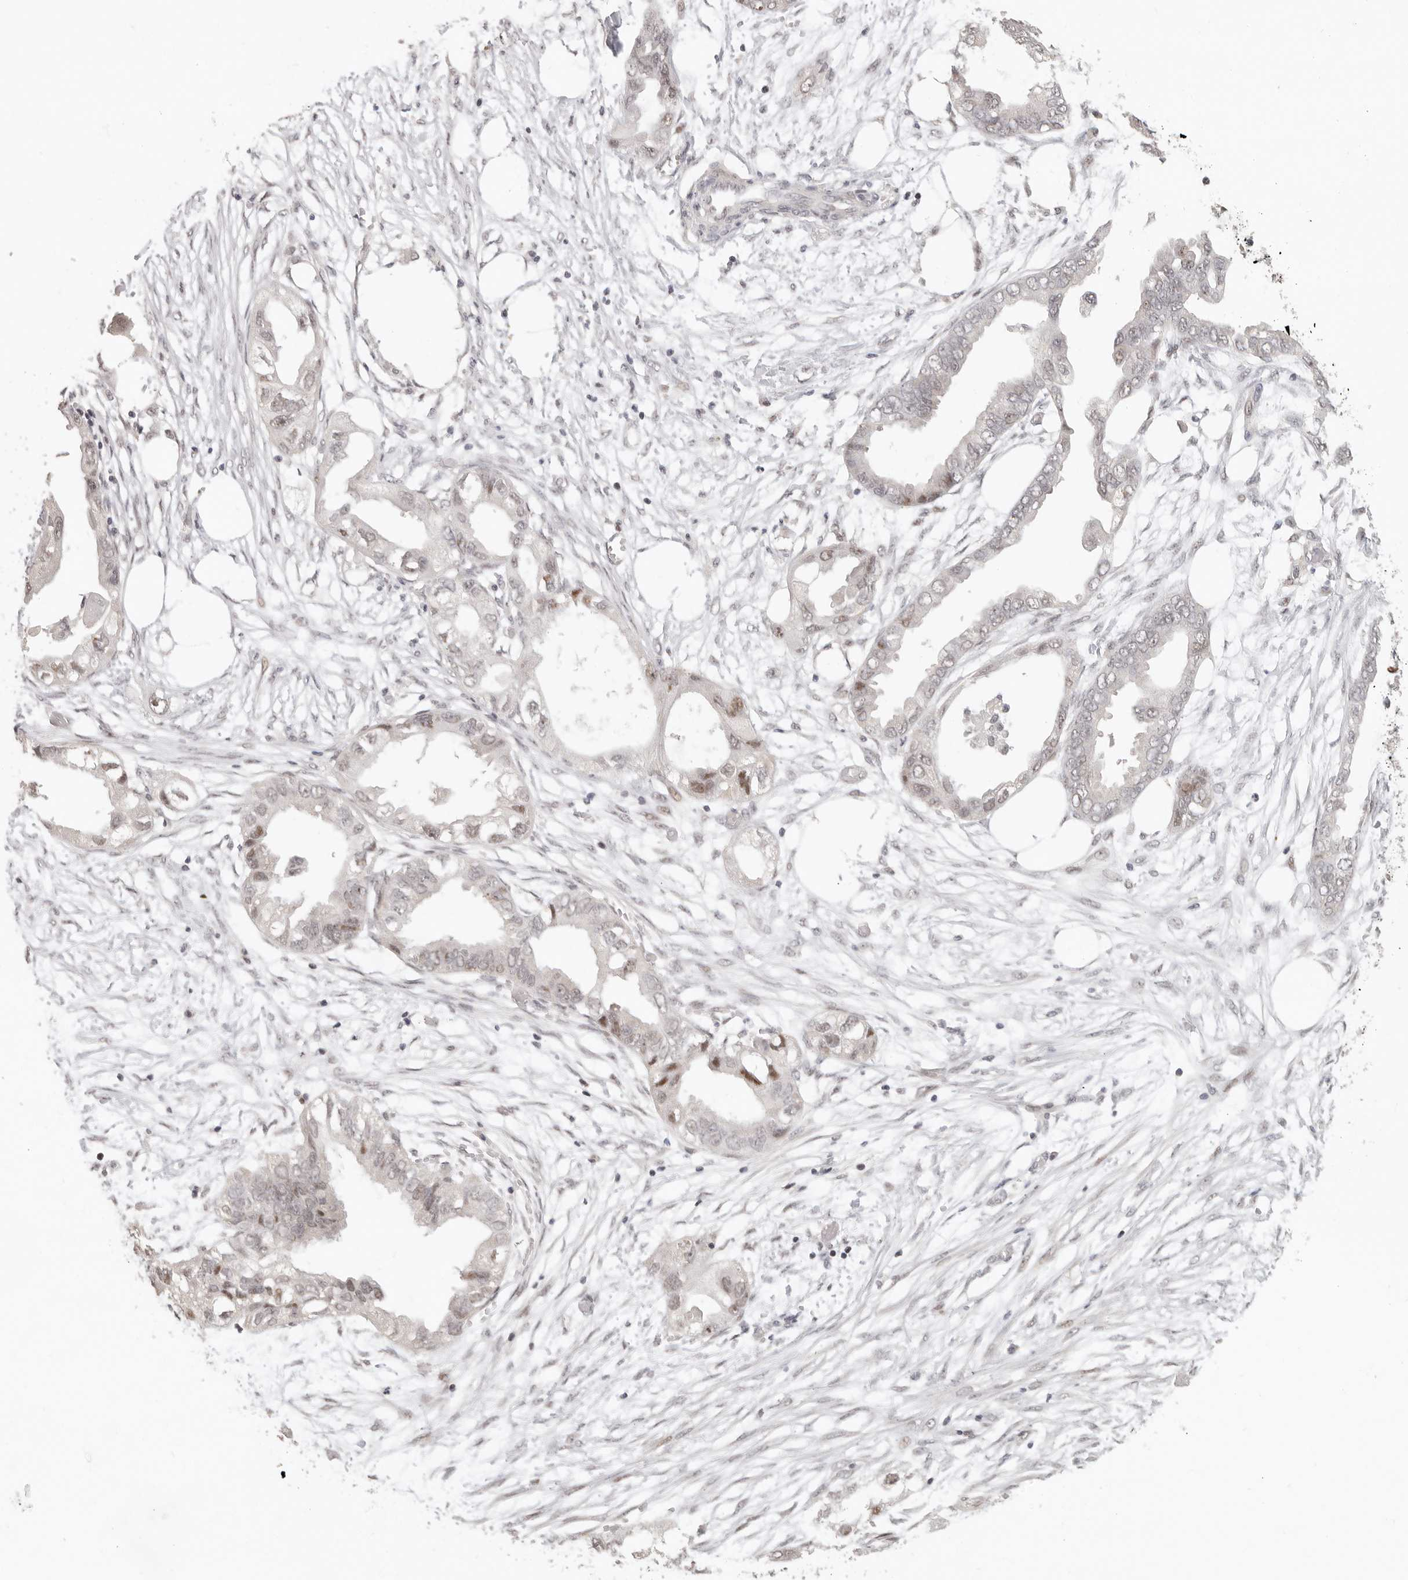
{"staining": {"intensity": "weak", "quantity": "<25%", "location": "nuclear"}, "tissue": "endometrial cancer", "cell_type": "Tumor cells", "image_type": "cancer", "snomed": [{"axis": "morphology", "description": "Adenocarcinoma, NOS"}, {"axis": "morphology", "description": "Adenocarcinoma, metastatic, NOS"}, {"axis": "topography", "description": "Adipose tissue"}, {"axis": "topography", "description": "Endometrium"}], "caption": "Immunohistochemistry micrograph of neoplastic tissue: endometrial cancer stained with DAB (3,3'-diaminobenzidine) displays no significant protein expression in tumor cells.", "gene": "GPBP1L1", "patient": {"sex": "female", "age": 67}}